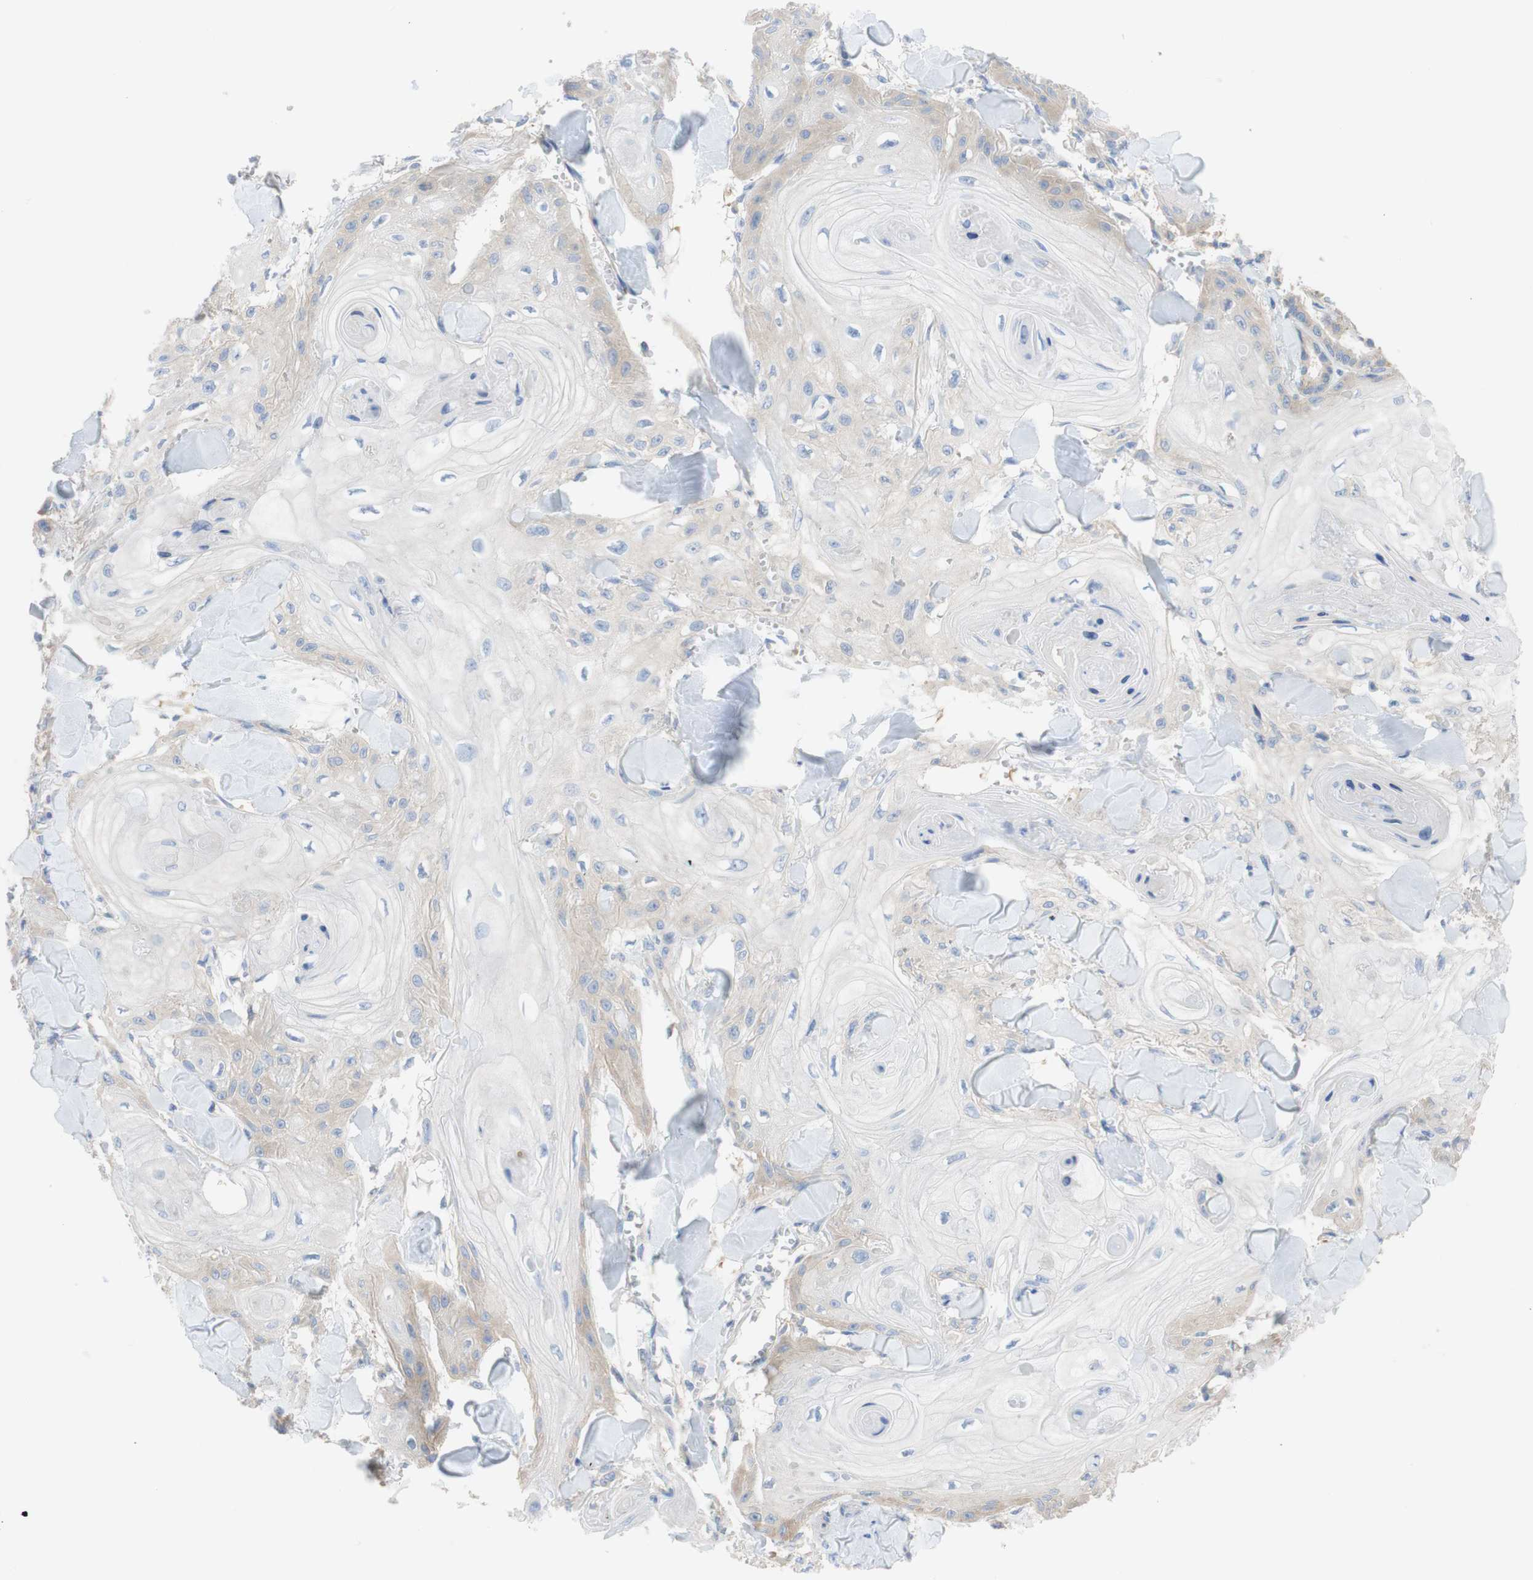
{"staining": {"intensity": "weak", "quantity": "25%-75%", "location": "cytoplasmic/membranous"}, "tissue": "skin cancer", "cell_type": "Tumor cells", "image_type": "cancer", "snomed": [{"axis": "morphology", "description": "Squamous cell carcinoma, NOS"}, {"axis": "topography", "description": "Skin"}], "caption": "An IHC photomicrograph of neoplastic tissue is shown. Protein staining in brown shows weak cytoplasmic/membranous positivity in skin cancer (squamous cell carcinoma) within tumor cells. Using DAB (brown) and hematoxylin (blue) stains, captured at high magnification using brightfield microscopy.", "gene": "ATP2B1", "patient": {"sex": "male", "age": 74}}